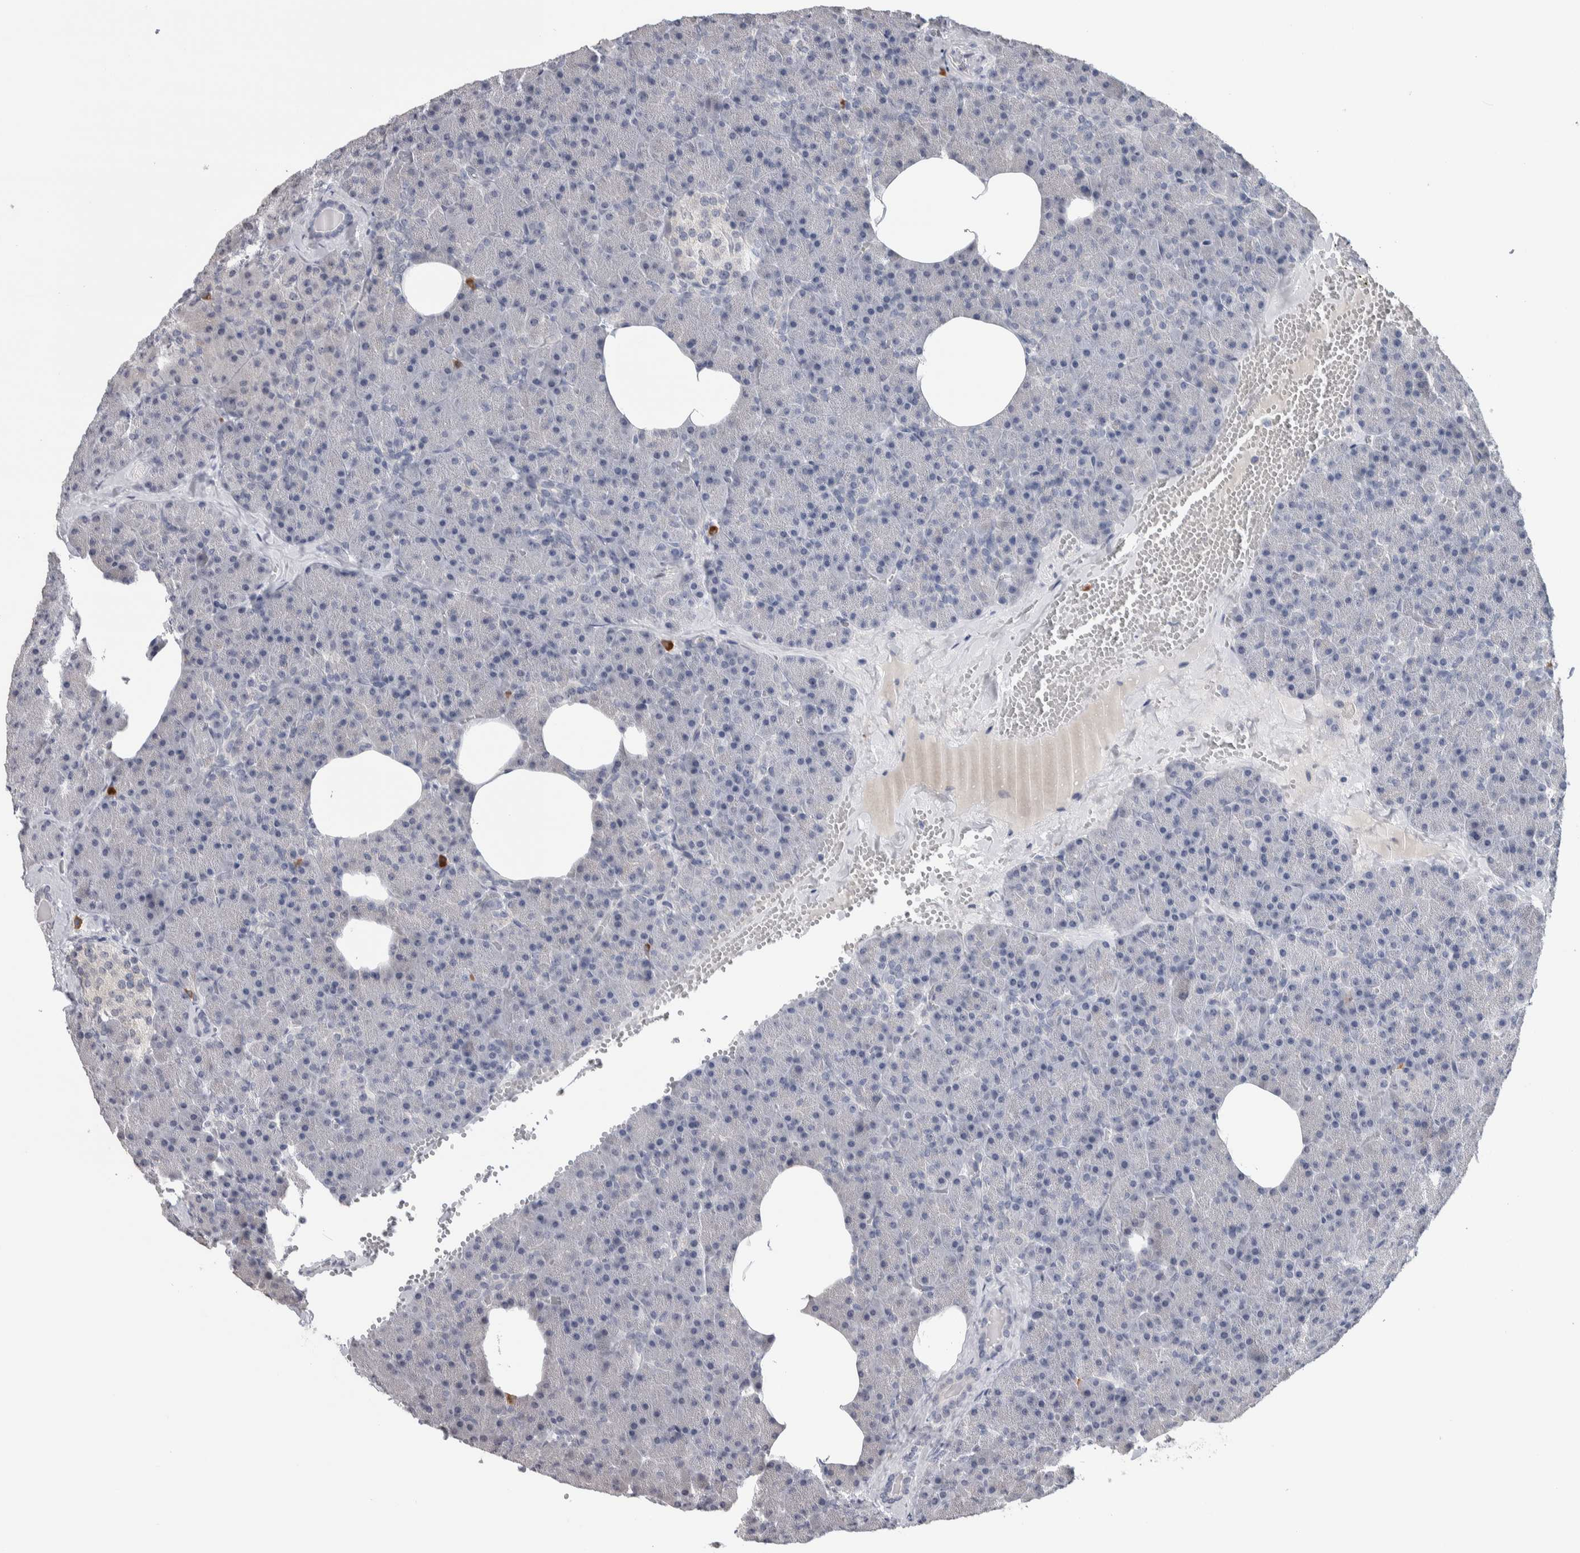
{"staining": {"intensity": "negative", "quantity": "none", "location": "none"}, "tissue": "pancreas", "cell_type": "Exocrine glandular cells", "image_type": "normal", "snomed": [{"axis": "morphology", "description": "Normal tissue, NOS"}, {"axis": "morphology", "description": "Carcinoid, malignant, NOS"}, {"axis": "topography", "description": "Pancreas"}], "caption": "Immunohistochemical staining of benign pancreas demonstrates no significant expression in exocrine glandular cells. Brightfield microscopy of immunohistochemistry (IHC) stained with DAB (3,3'-diaminobenzidine) (brown) and hematoxylin (blue), captured at high magnification.", "gene": "TMEM102", "patient": {"sex": "female", "age": 35}}